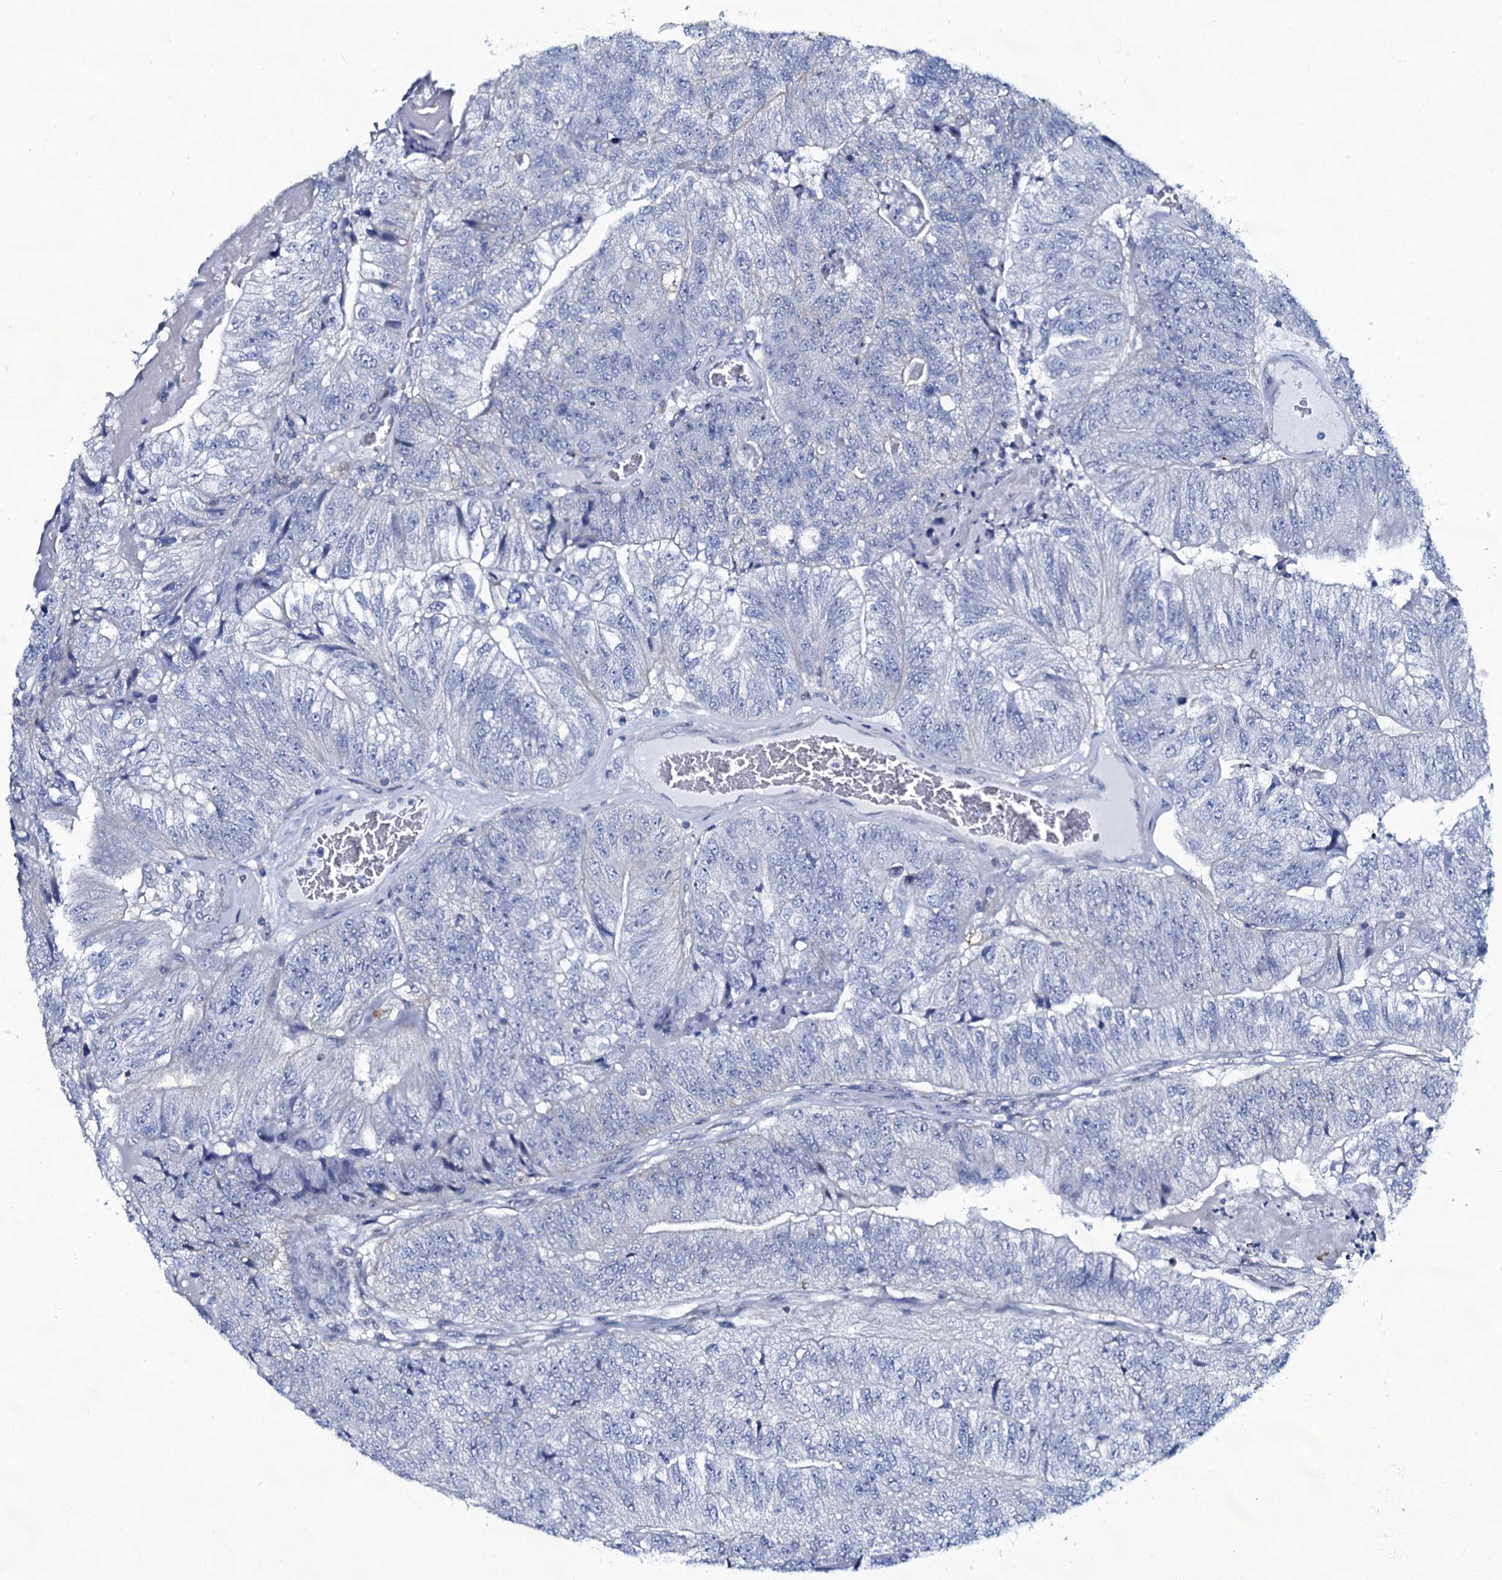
{"staining": {"intensity": "negative", "quantity": "none", "location": "none"}, "tissue": "colorectal cancer", "cell_type": "Tumor cells", "image_type": "cancer", "snomed": [{"axis": "morphology", "description": "Adenocarcinoma, NOS"}, {"axis": "topography", "description": "Colon"}], "caption": "Immunohistochemical staining of colorectal cancer (adenocarcinoma) shows no significant expression in tumor cells.", "gene": "SLC4A7", "patient": {"sex": "female", "age": 67}}